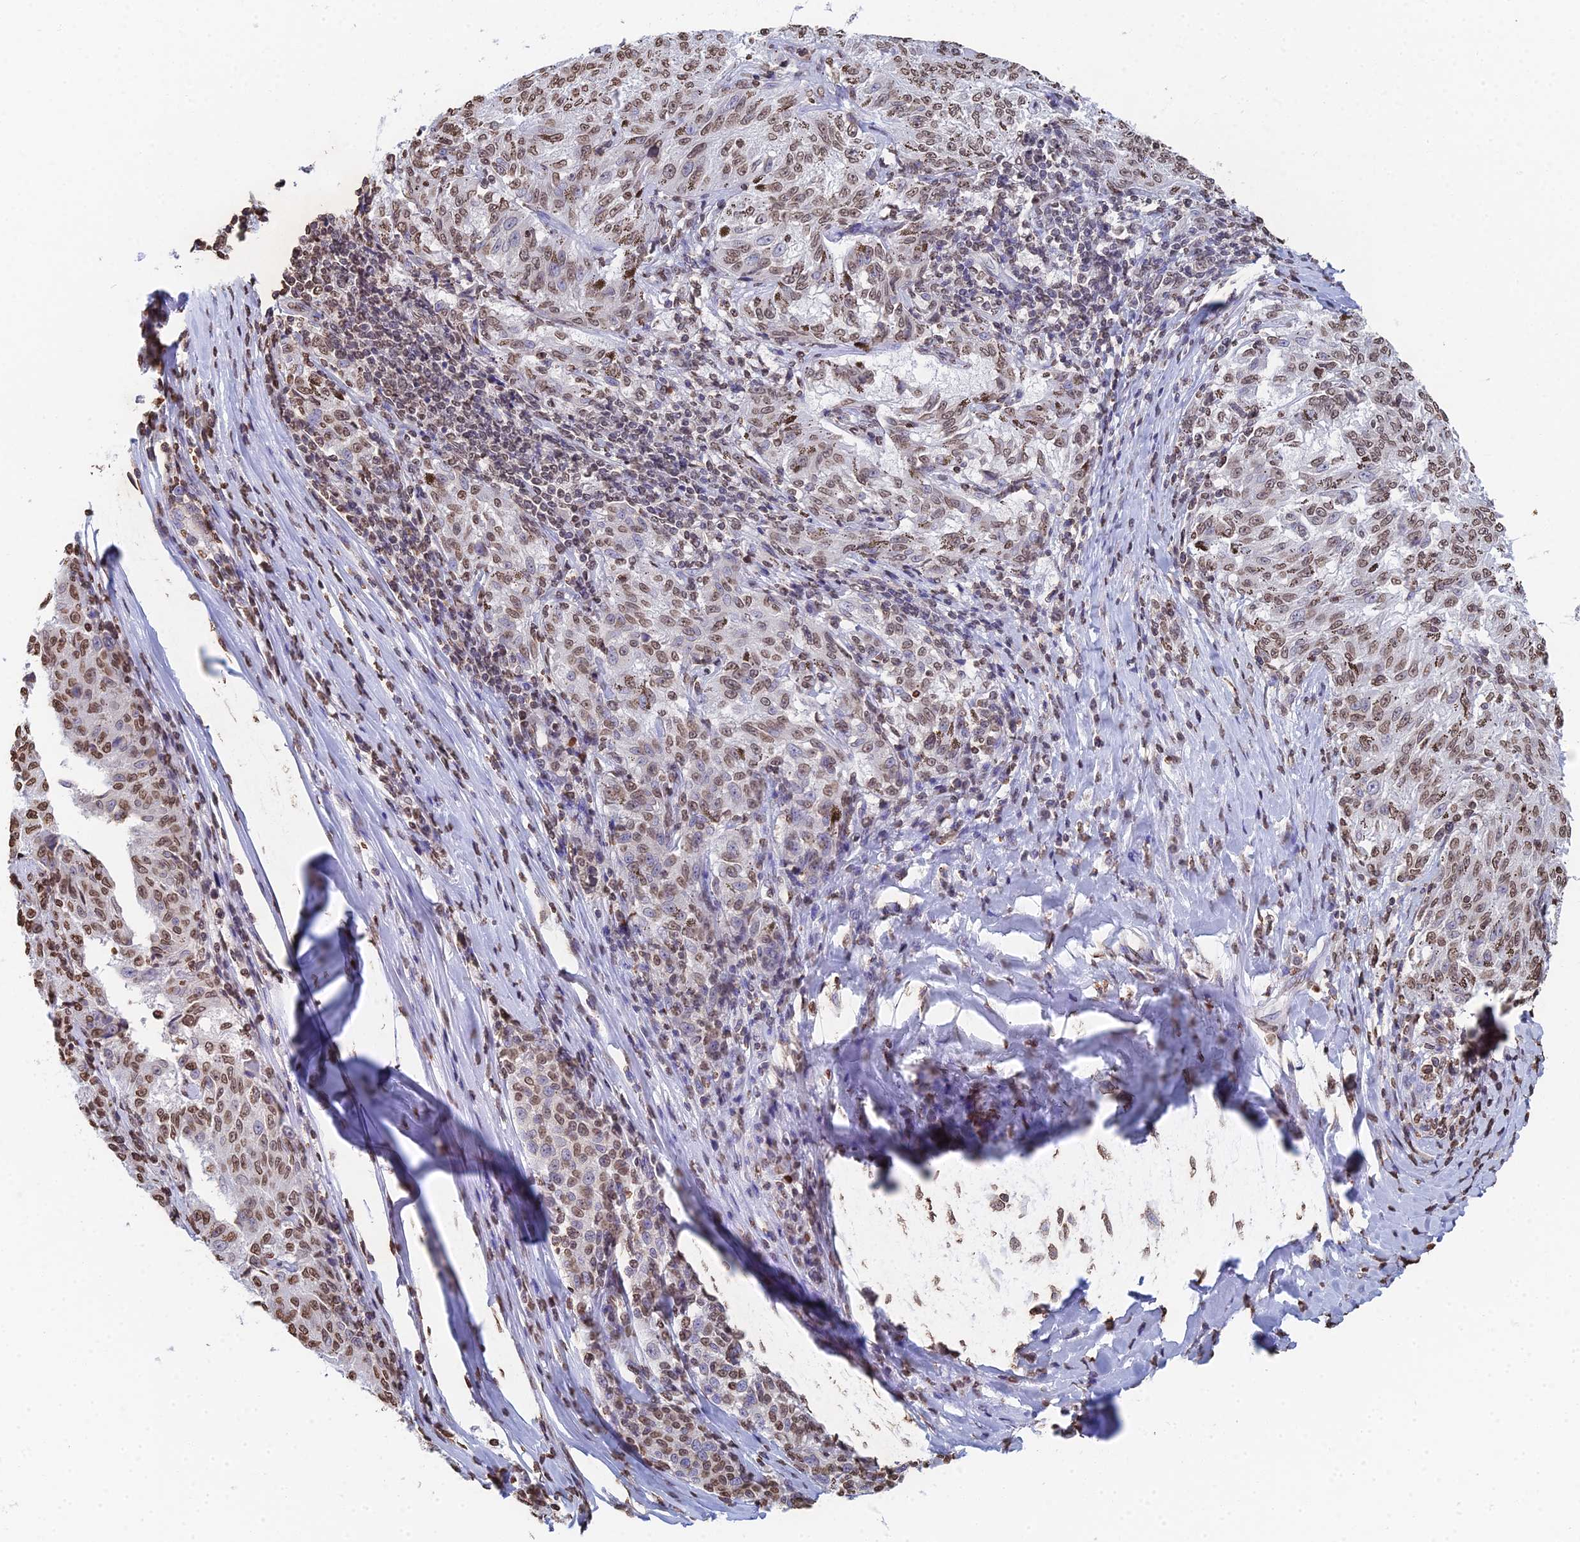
{"staining": {"intensity": "moderate", "quantity": ">75%", "location": "nuclear"}, "tissue": "melanoma", "cell_type": "Tumor cells", "image_type": "cancer", "snomed": [{"axis": "morphology", "description": "Malignant melanoma, NOS"}, {"axis": "topography", "description": "Skin"}], "caption": "This is an image of immunohistochemistry (IHC) staining of melanoma, which shows moderate expression in the nuclear of tumor cells.", "gene": "GBP3", "patient": {"sex": "female", "age": 72}}